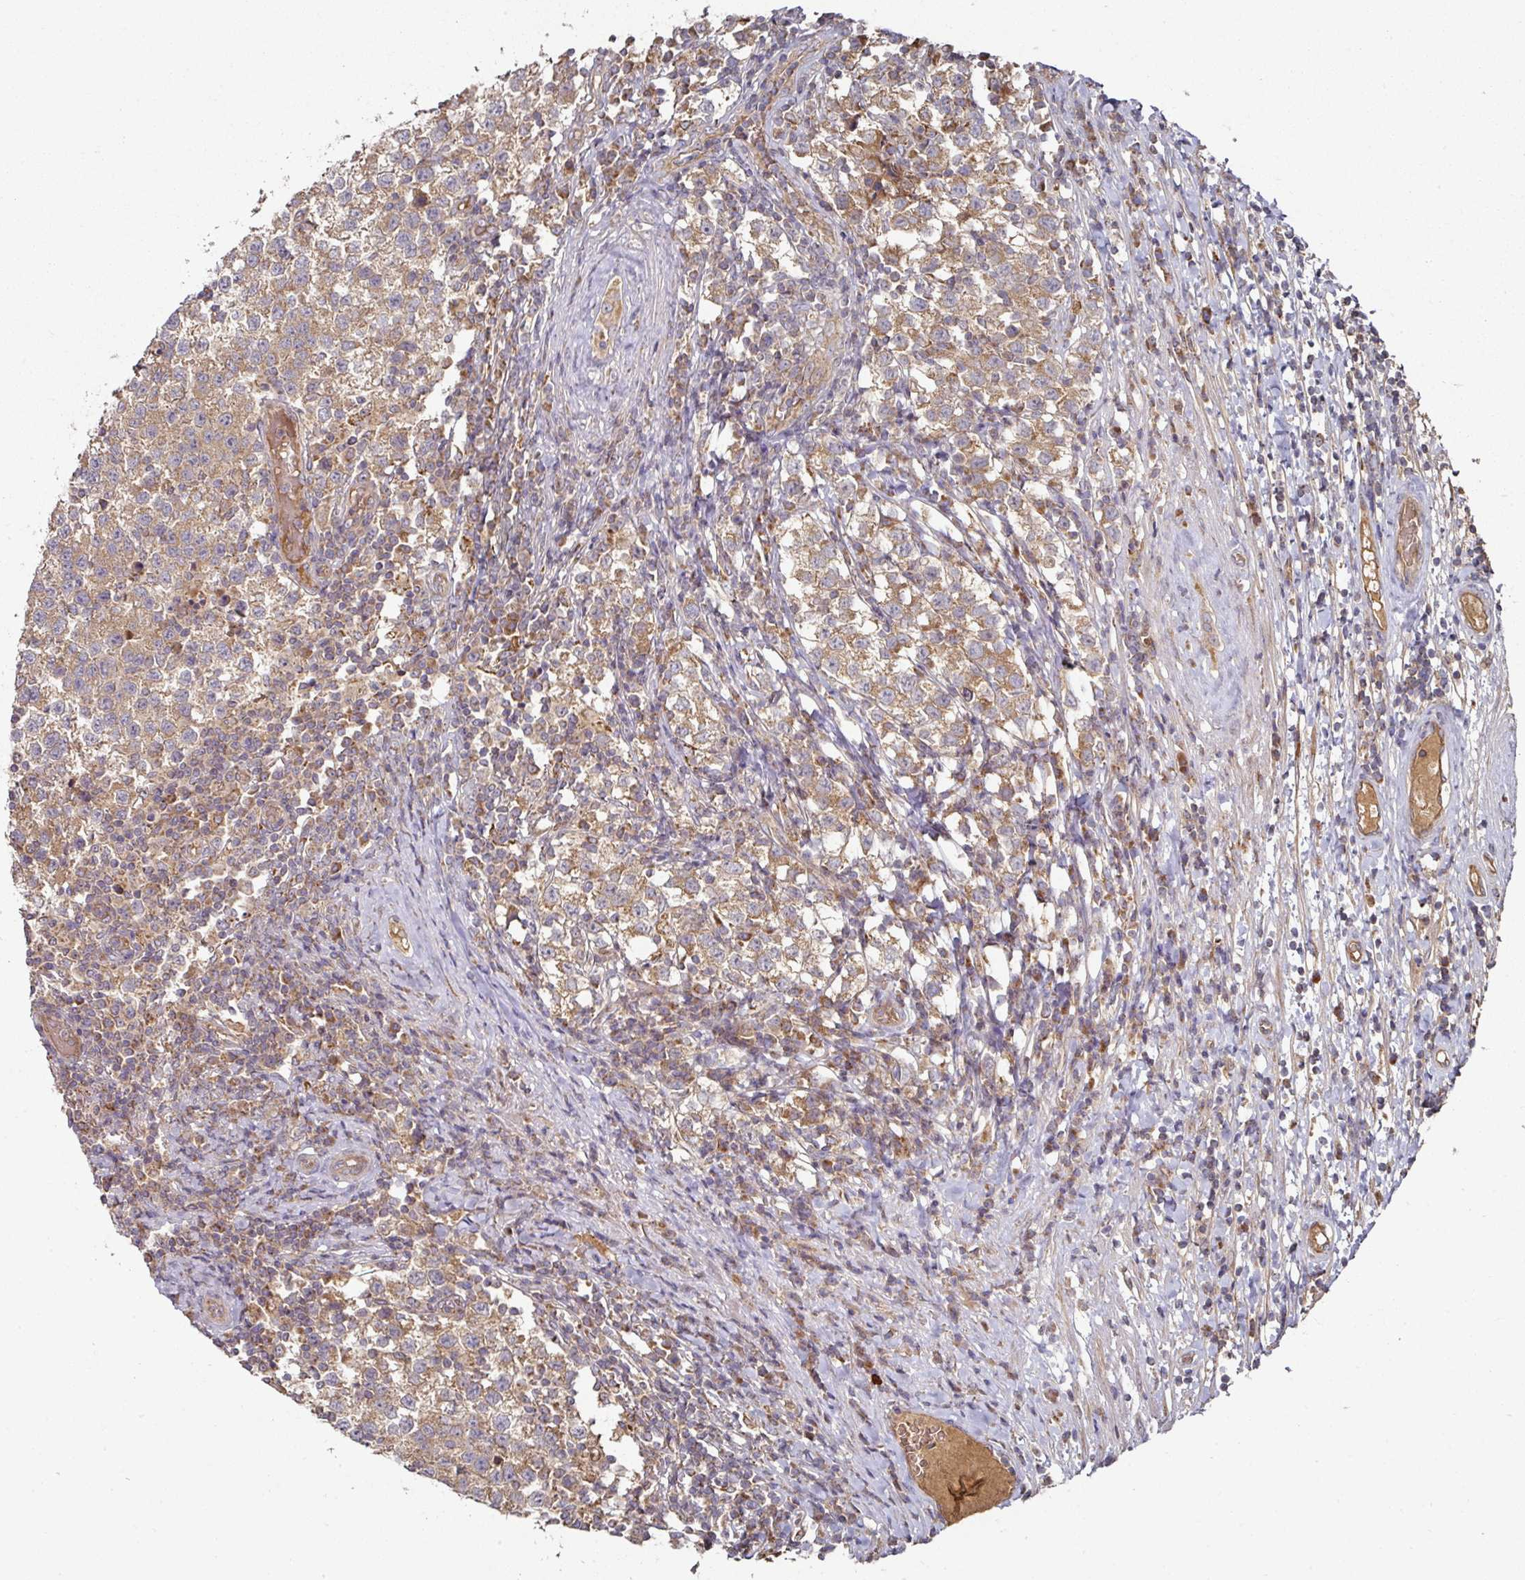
{"staining": {"intensity": "weak", "quantity": ">75%", "location": "cytoplasmic/membranous"}, "tissue": "testis cancer", "cell_type": "Tumor cells", "image_type": "cancer", "snomed": [{"axis": "morphology", "description": "Seminoma, NOS"}, {"axis": "topography", "description": "Testis"}], "caption": "Testis cancer (seminoma) stained with DAB immunohistochemistry (IHC) reveals low levels of weak cytoplasmic/membranous expression in about >75% of tumor cells.", "gene": "DNAJC7", "patient": {"sex": "male", "age": 34}}